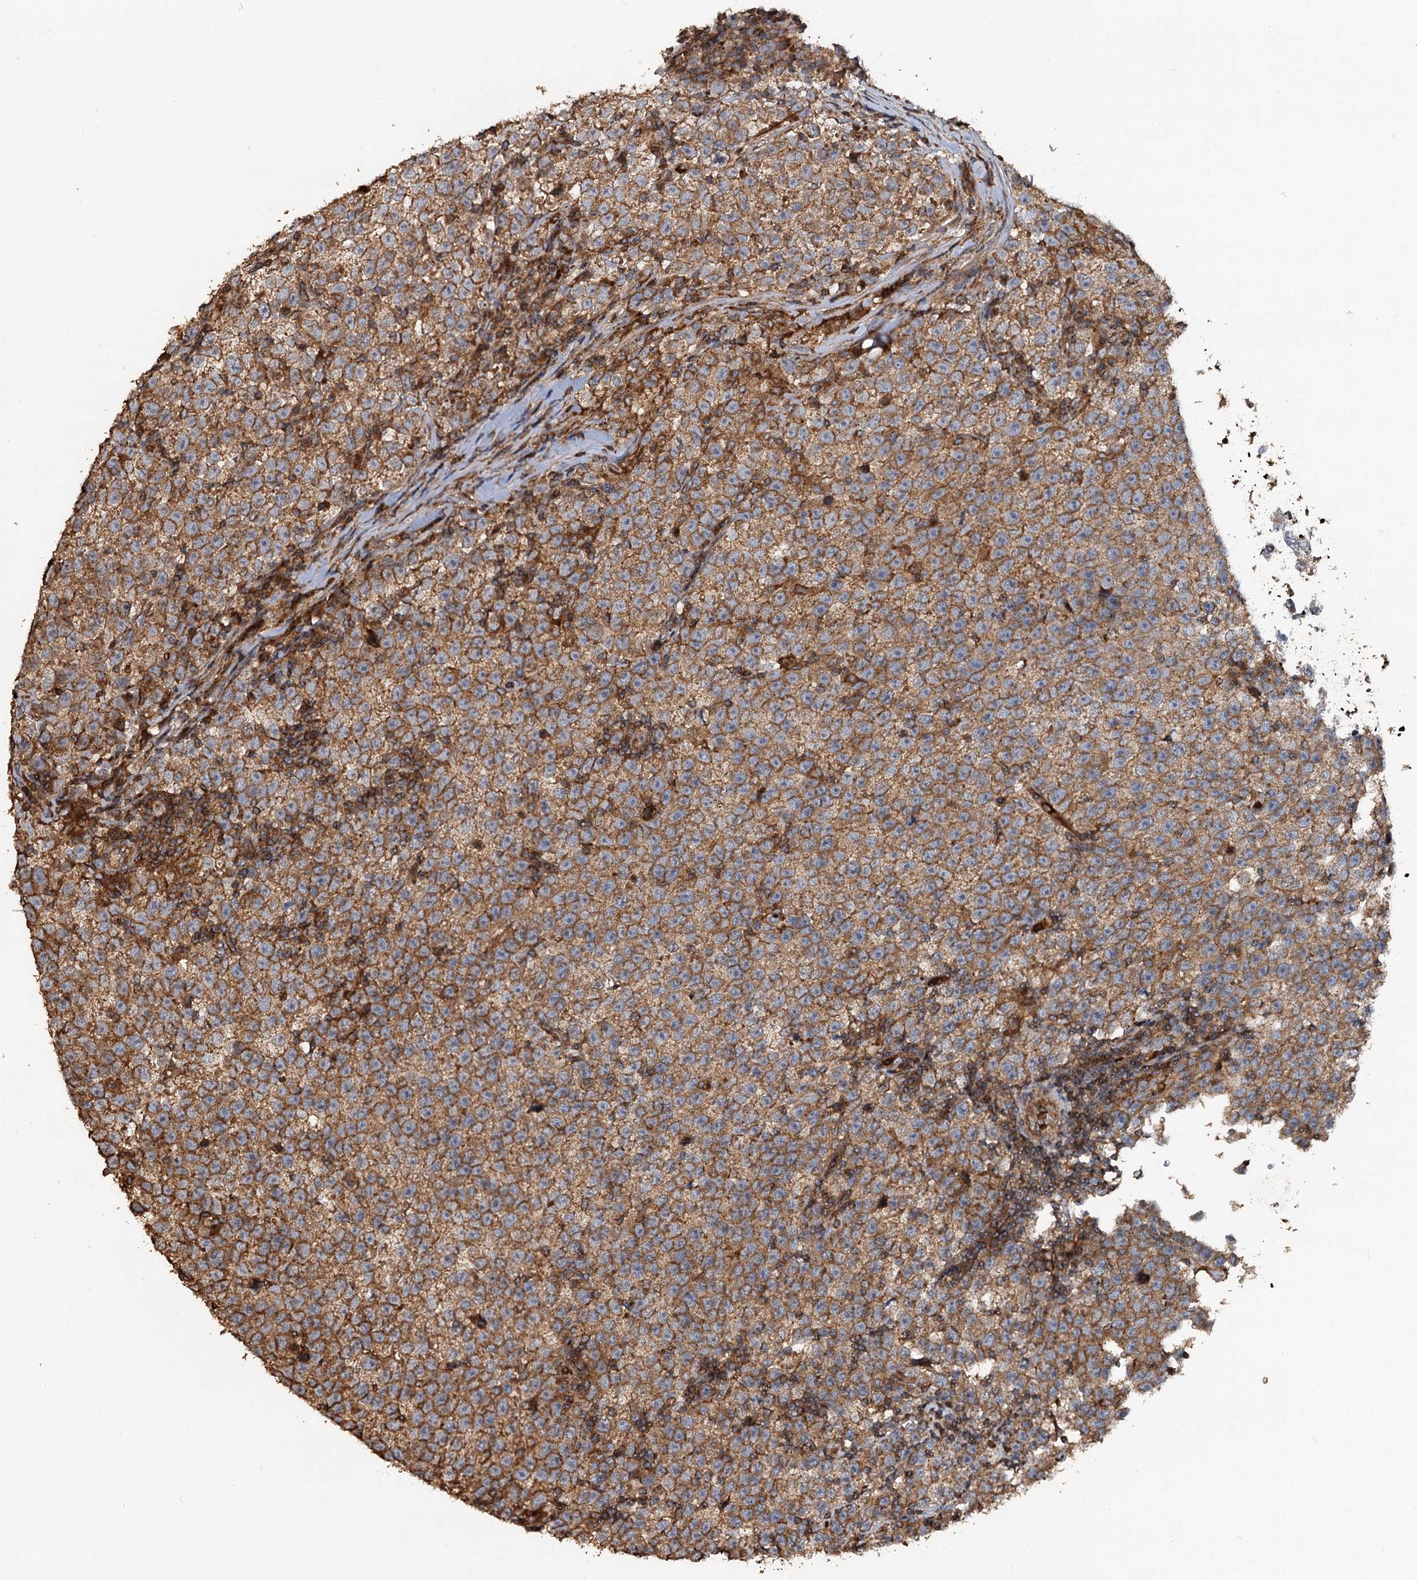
{"staining": {"intensity": "moderate", "quantity": ">75%", "location": "cytoplasmic/membranous"}, "tissue": "testis cancer", "cell_type": "Tumor cells", "image_type": "cancer", "snomed": [{"axis": "morphology", "description": "Normal tissue, NOS"}, {"axis": "morphology", "description": "Seminoma, NOS"}, {"axis": "topography", "description": "Testis"}], "caption": "Human testis seminoma stained for a protein (brown) demonstrates moderate cytoplasmic/membranous positive expression in approximately >75% of tumor cells.", "gene": "NOTCH2NLA", "patient": {"sex": "male", "age": 43}}